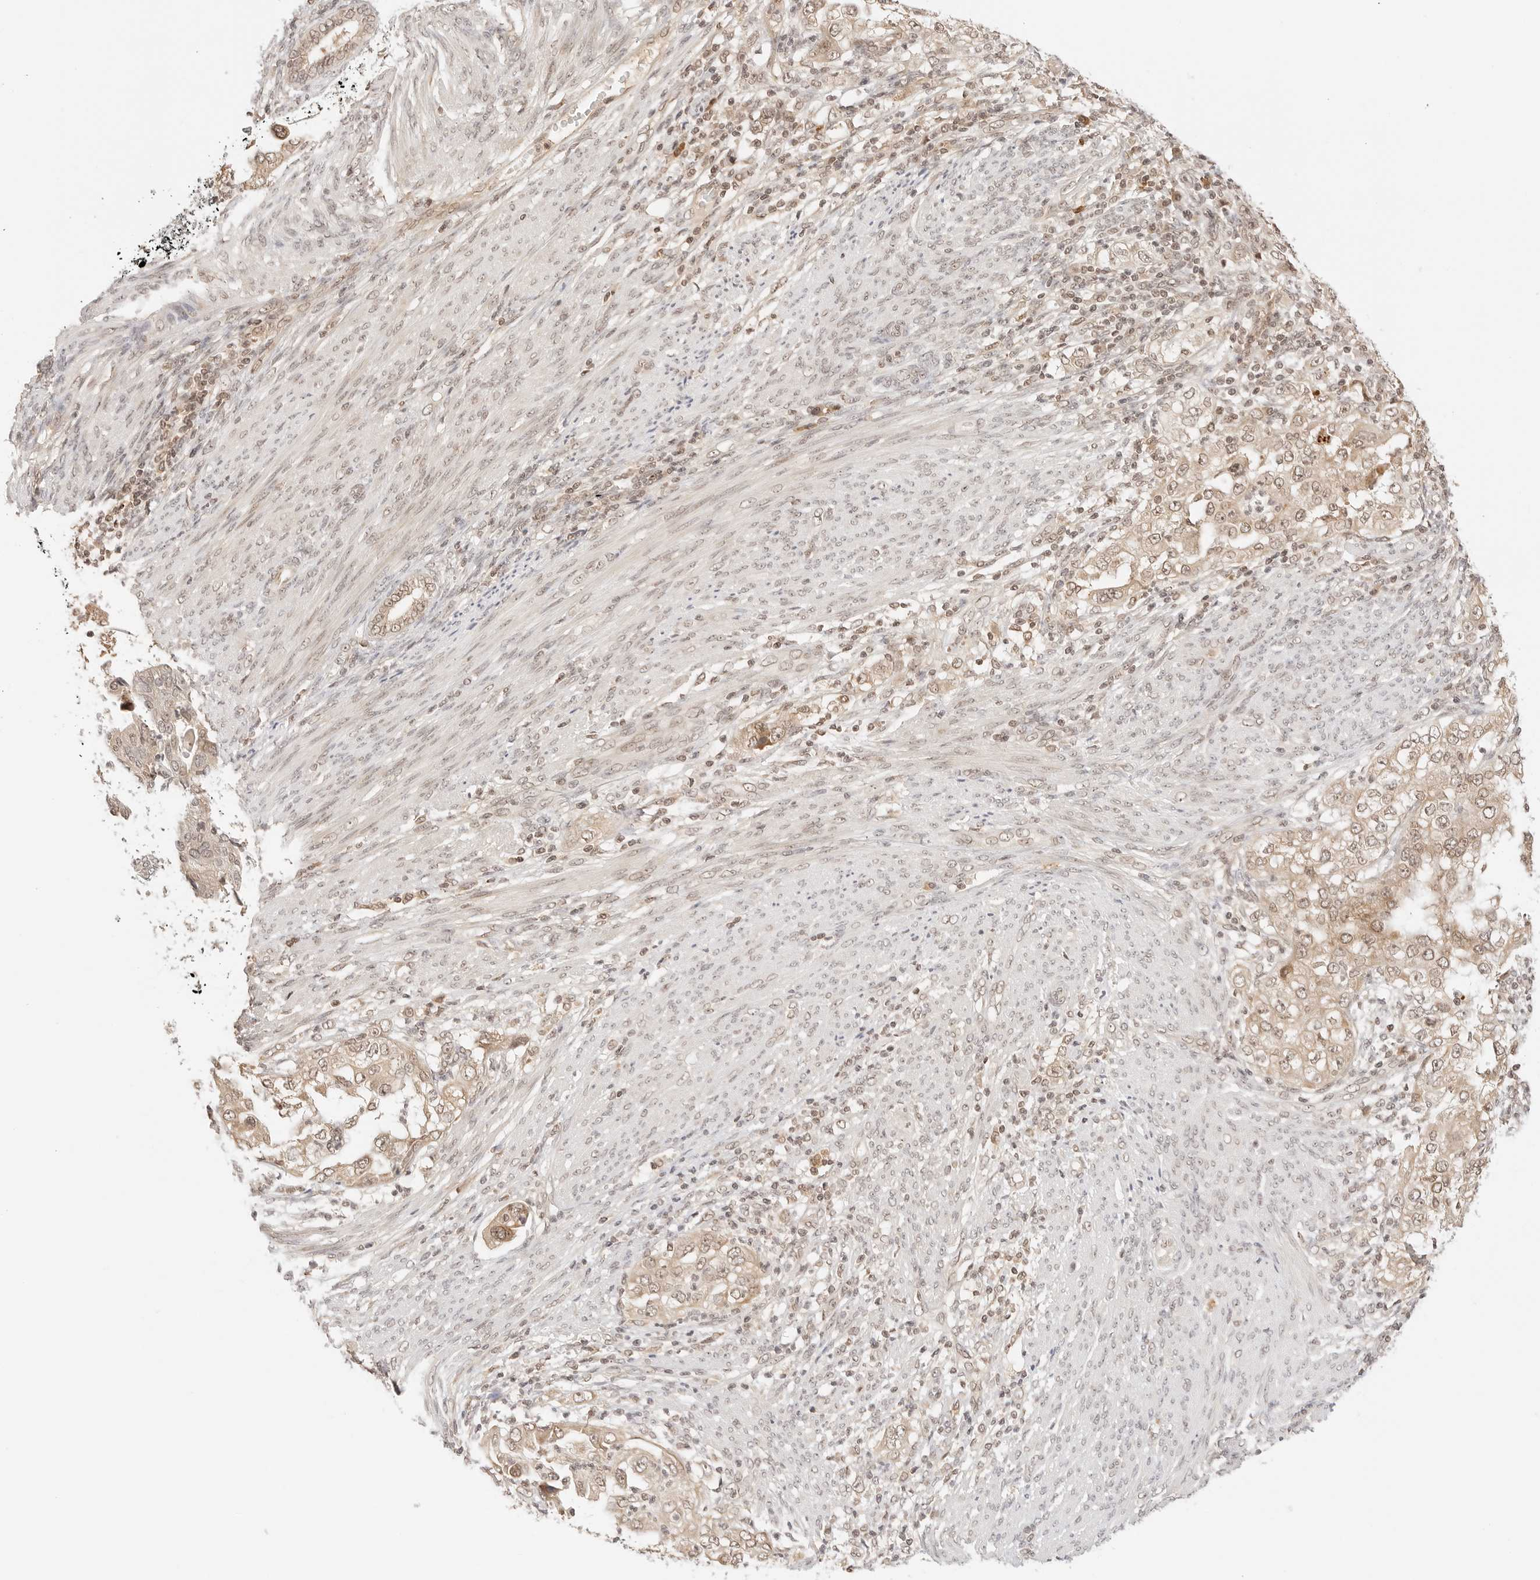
{"staining": {"intensity": "moderate", "quantity": ">75%", "location": "cytoplasmic/membranous,nuclear"}, "tissue": "endometrial cancer", "cell_type": "Tumor cells", "image_type": "cancer", "snomed": [{"axis": "morphology", "description": "Adenocarcinoma, NOS"}, {"axis": "topography", "description": "Endometrium"}], "caption": "The photomicrograph demonstrates staining of endometrial adenocarcinoma, revealing moderate cytoplasmic/membranous and nuclear protein positivity (brown color) within tumor cells. Using DAB (3,3'-diaminobenzidine) (brown) and hematoxylin (blue) stains, captured at high magnification using brightfield microscopy.", "gene": "SEPTIN4", "patient": {"sex": "female", "age": 85}}